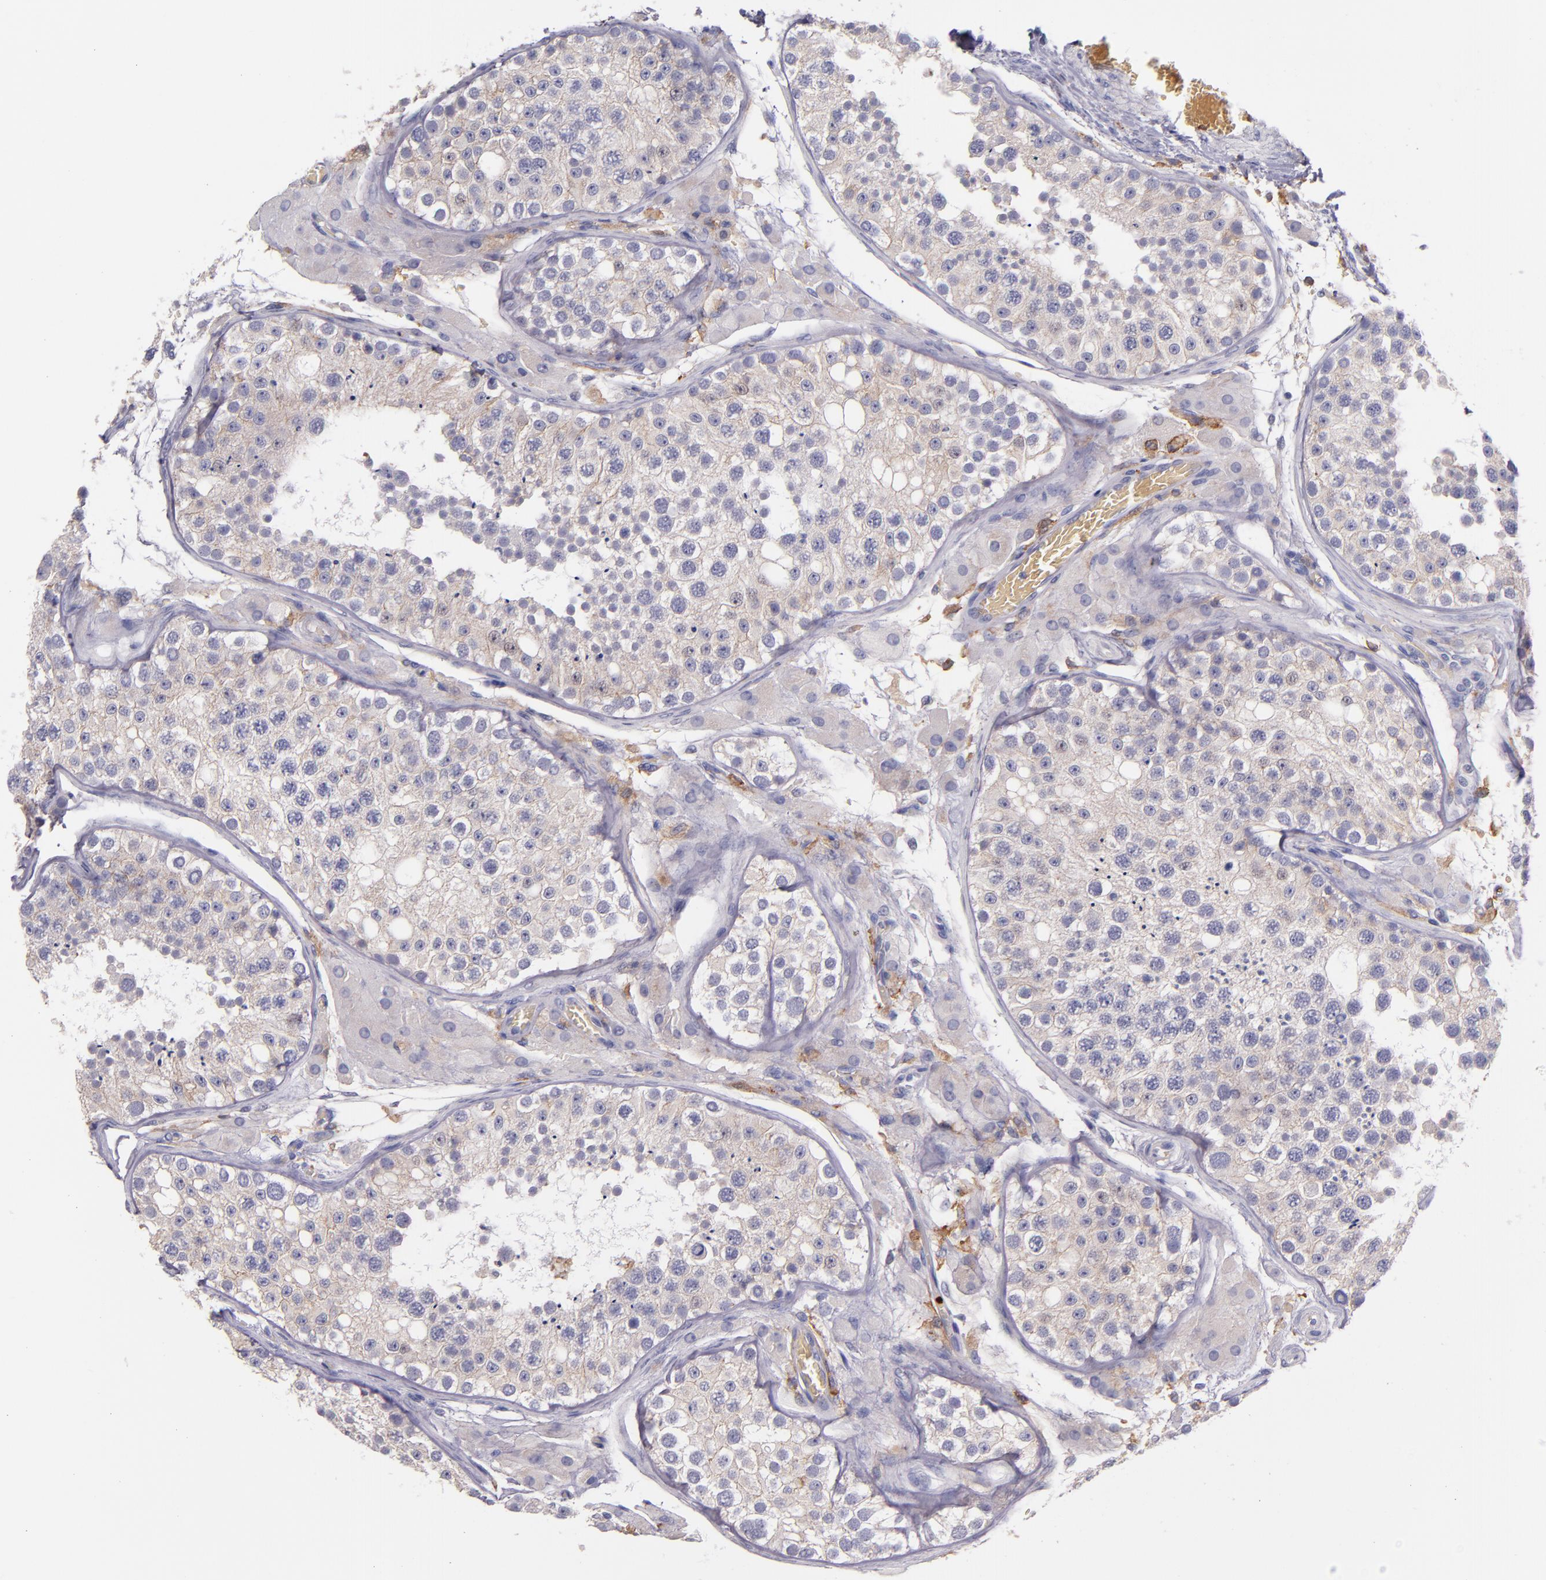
{"staining": {"intensity": "weak", "quantity": "25%-75%", "location": "cytoplasmic/membranous"}, "tissue": "testis", "cell_type": "Cells in seminiferous ducts", "image_type": "normal", "snomed": [{"axis": "morphology", "description": "Normal tissue, NOS"}, {"axis": "topography", "description": "Testis"}], "caption": "A high-resolution photomicrograph shows immunohistochemistry staining of benign testis, which displays weak cytoplasmic/membranous expression in about 25%-75% of cells in seminiferous ducts. The protein of interest is stained brown, and the nuclei are stained in blue (DAB (3,3'-diaminobenzidine) IHC with brightfield microscopy, high magnification).", "gene": "C5AR1", "patient": {"sex": "male", "age": 26}}